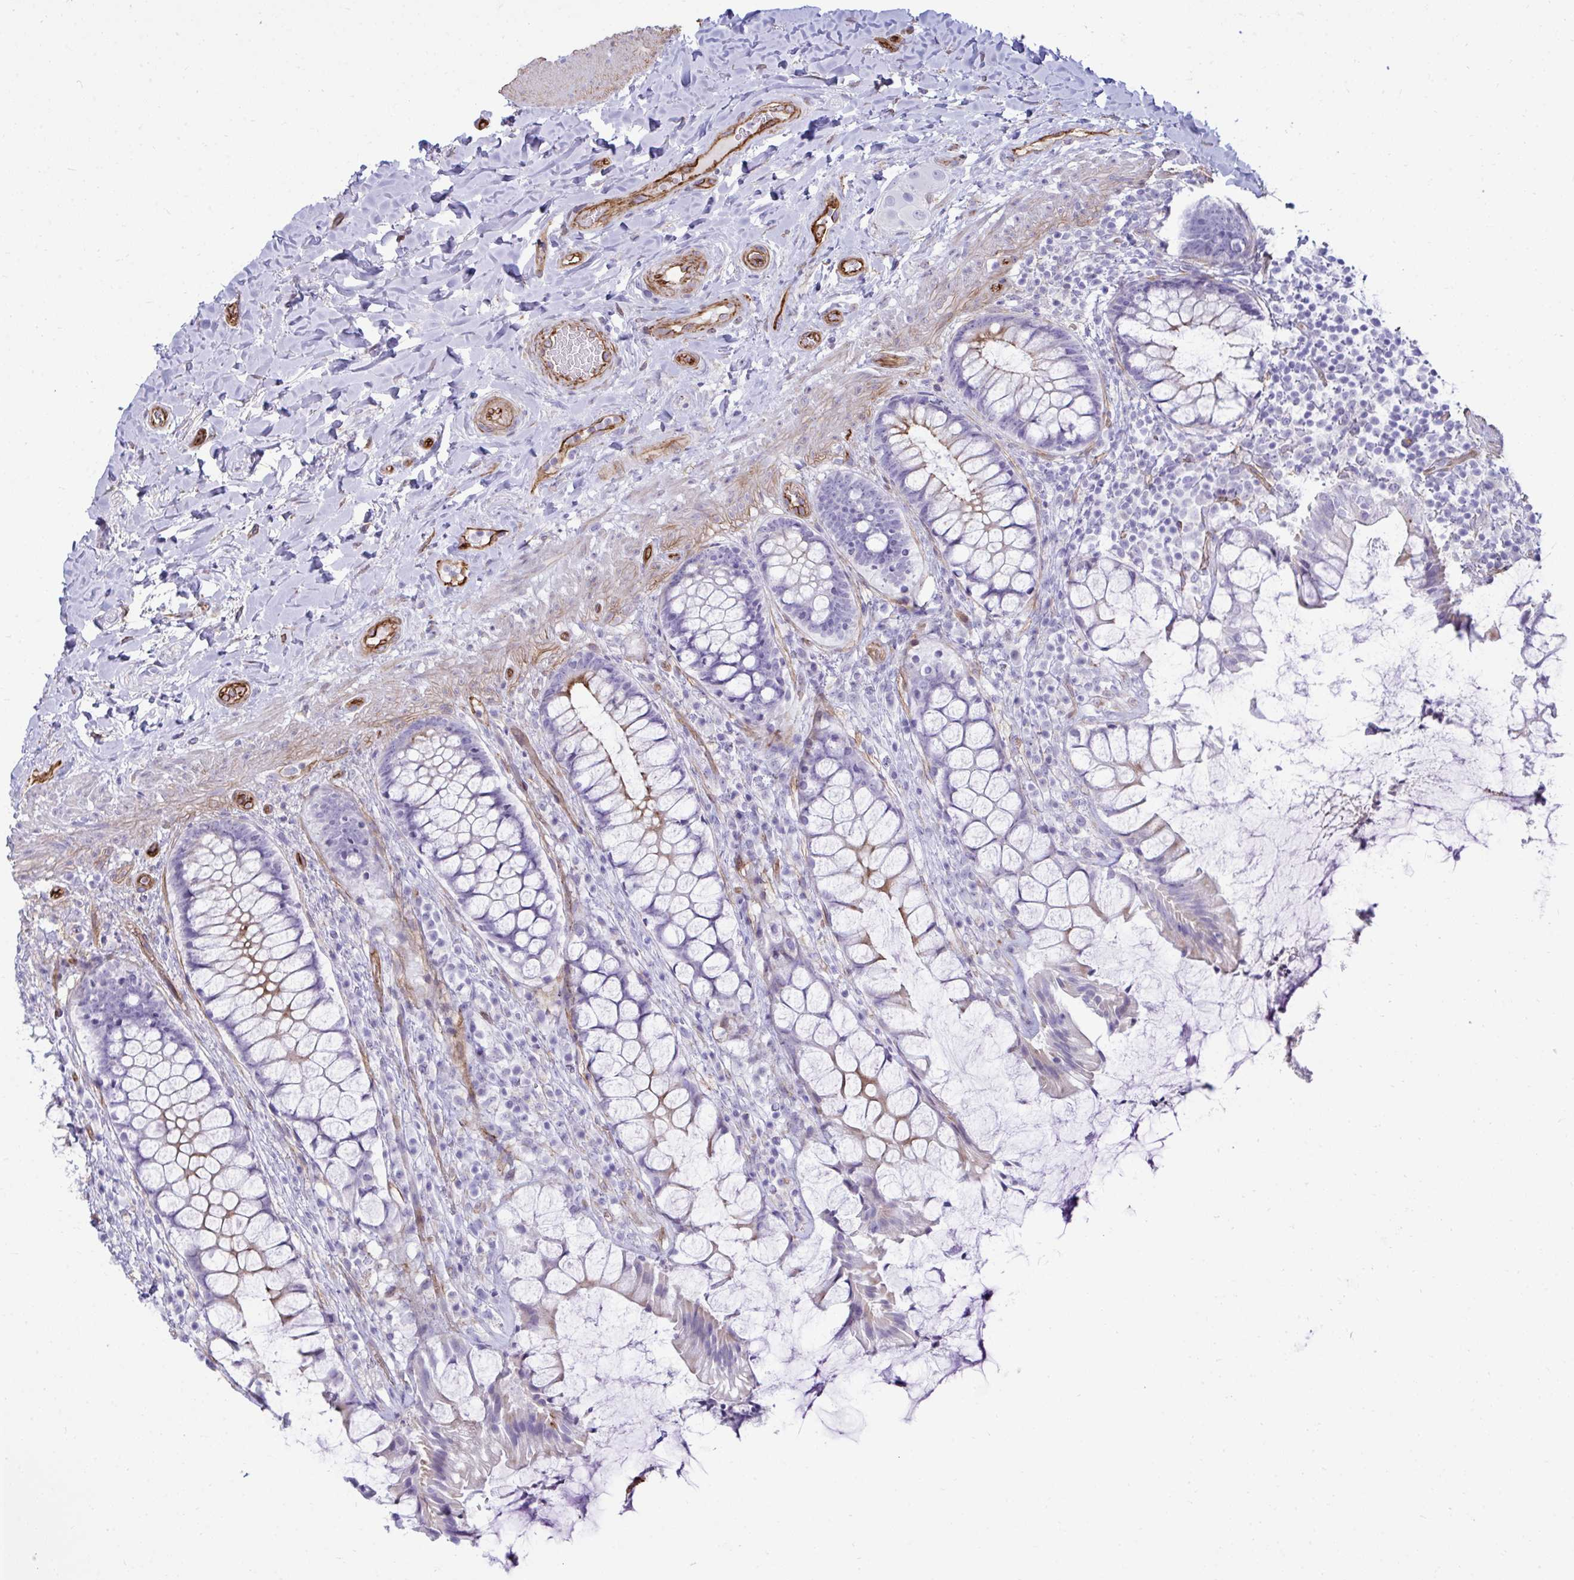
{"staining": {"intensity": "moderate", "quantity": "25%-75%", "location": "cytoplasmic/membranous"}, "tissue": "rectum", "cell_type": "Glandular cells", "image_type": "normal", "snomed": [{"axis": "morphology", "description": "Normal tissue, NOS"}, {"axis": "topography", "description": "Rectum"}], "caption": "Brown immunohistochemical staining in normal rectum shows moderate cytoplasmic/membranous positivity in about 25%-75% of glandular cells.", "gene": "UBL3", "patient": {"sex": "female", "age": 58}}